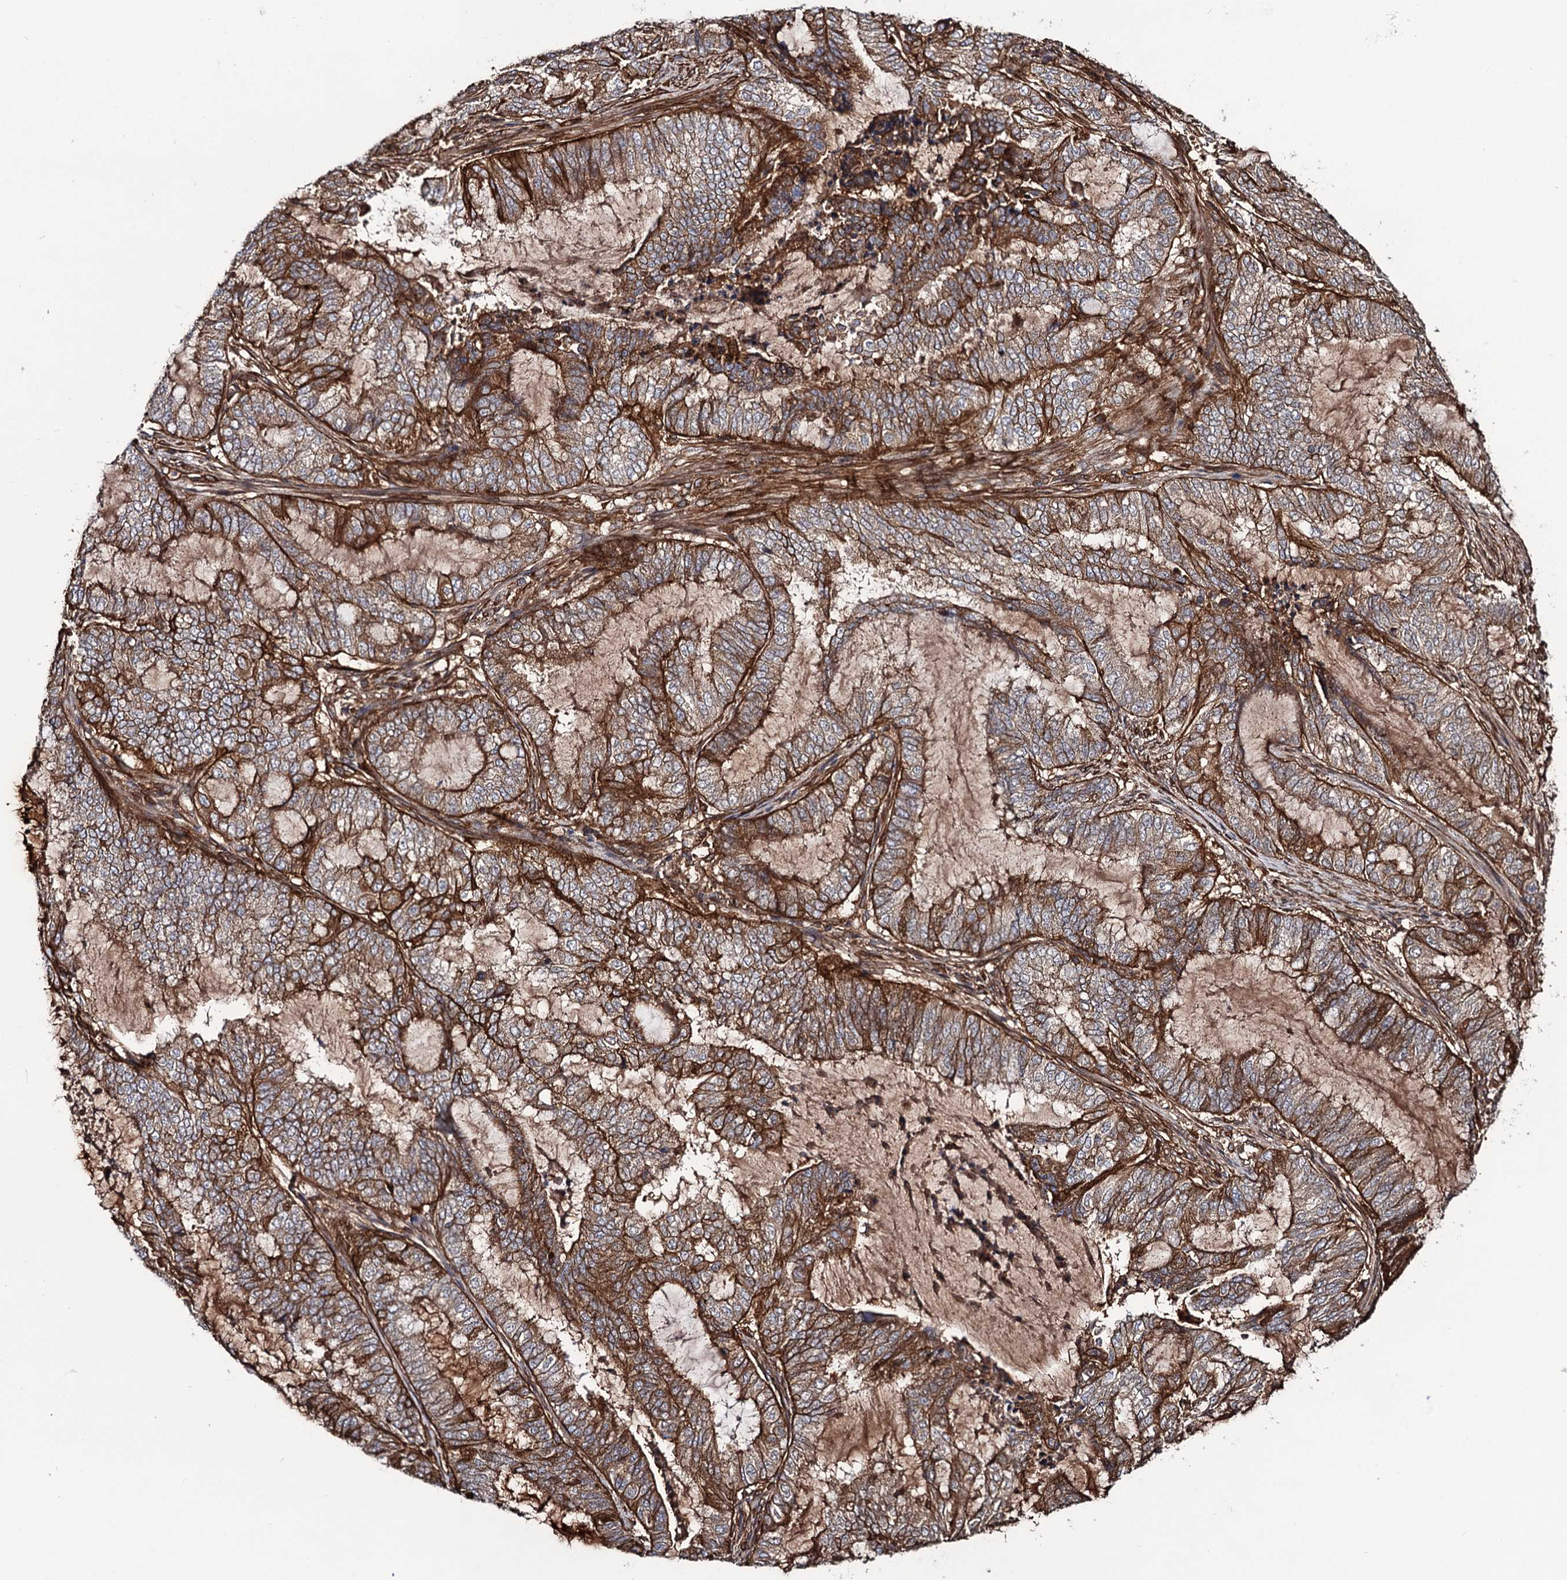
{"staining": {"intensity": "strong", "quantity": ">75%", "location": "cytoplasmic/membranous"}, "tissue": "endometrial cancer", "cell_type": "Tumor cells", "image_type": "cancer", "snomed": [{"axis": "morphology", "description": "Adenocarcinoma, NOS"}, {"axis": "topography", "description": "Endometrium"}], "caption": "Strong cytoplasmic/membranous expression is identified in about >75% of tumor cells in endometrial adenocarcinoma. (IHC, brightfield microscopy, high magnification).", "gene": "CIP2A", "patient": {"sex": "female", "age": 51}}